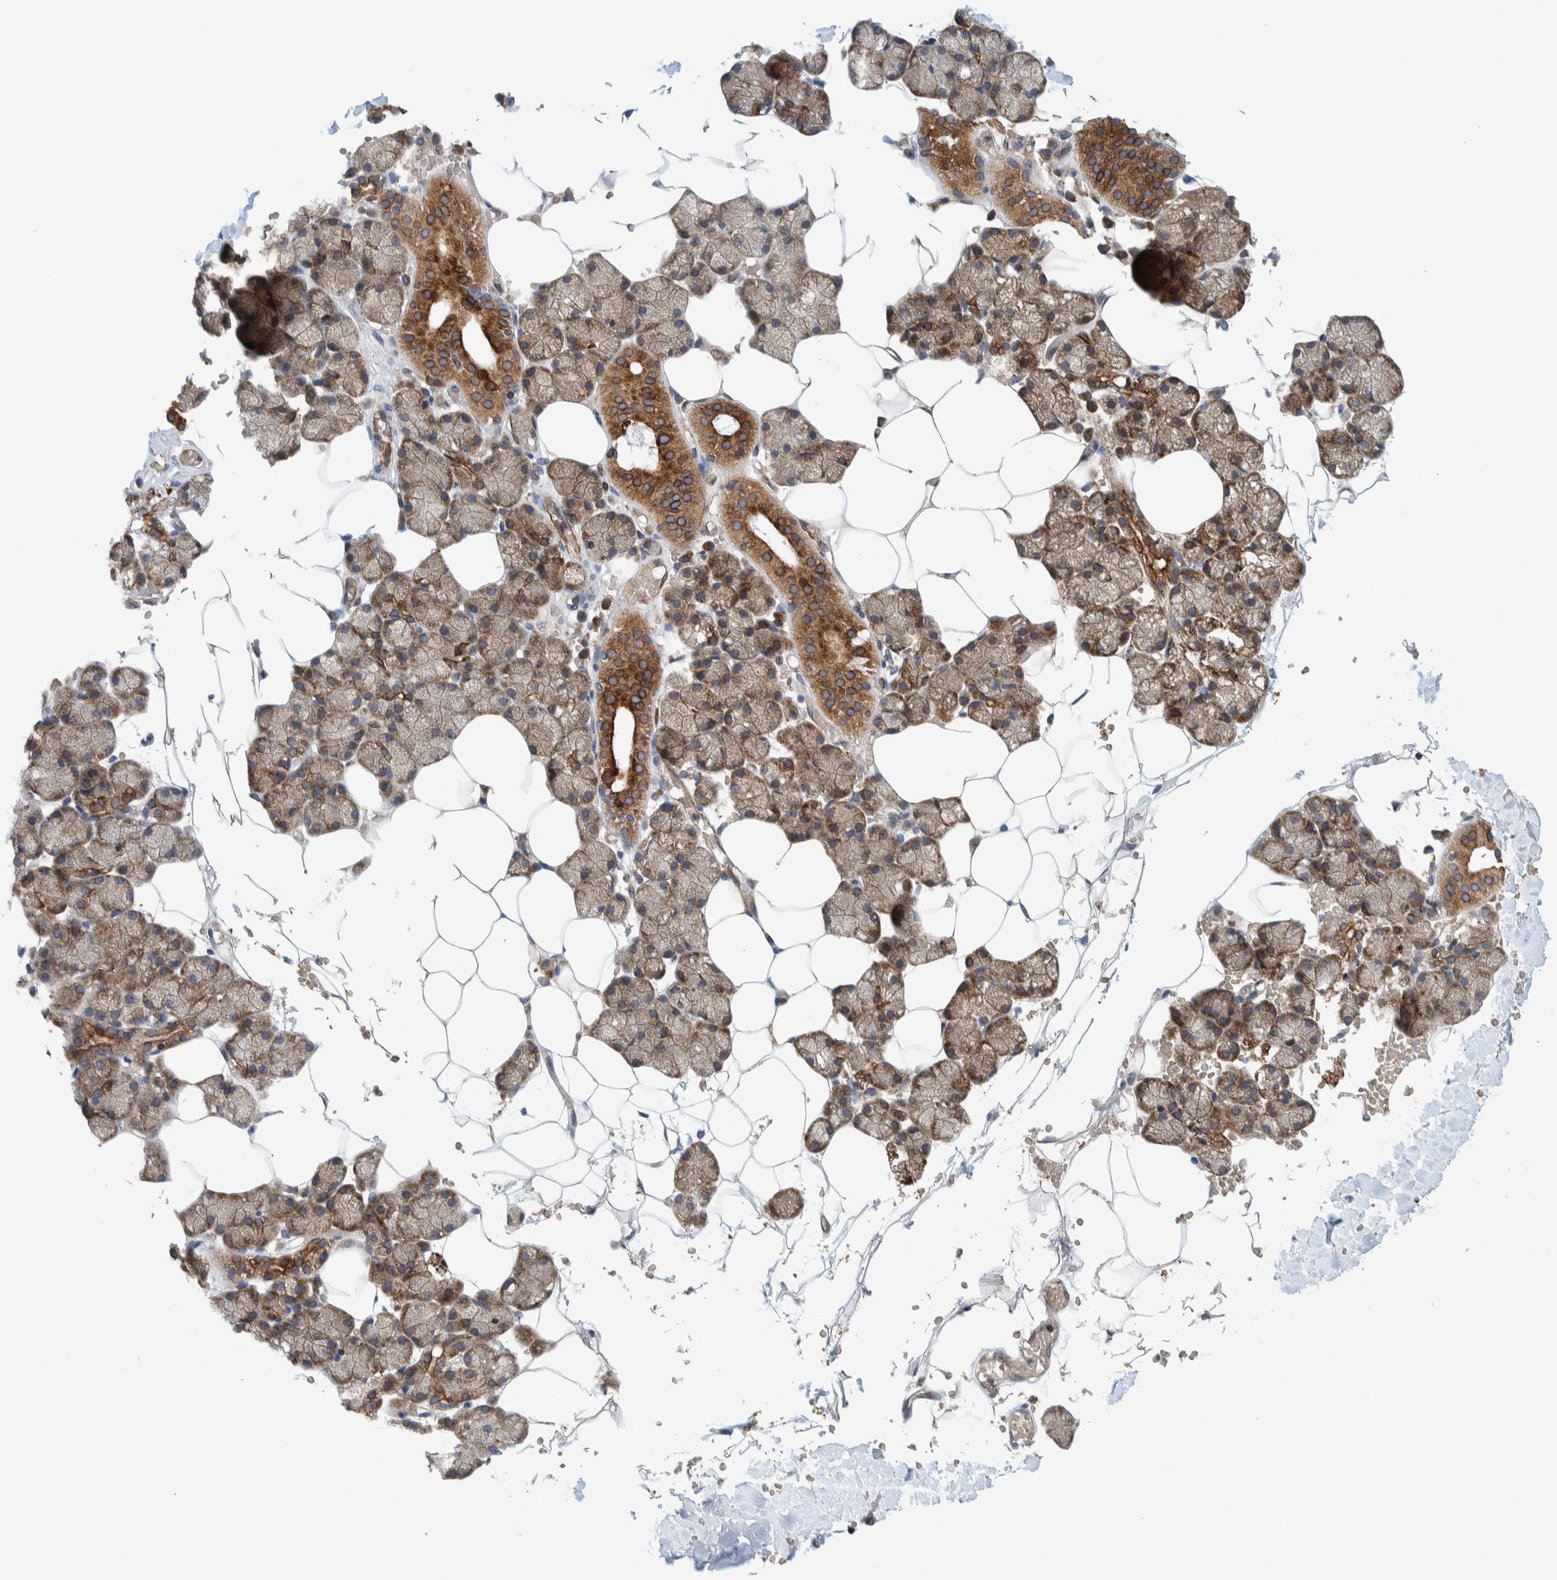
{"staining": {"intensity": "strong", "quantity": "25%-75%", "location": "cytoplasmic/membranous"}, "tissue": "salivary gland", "cell_type": "Glandular cells", "image_type": "normal", "snomed": [{"axis": "morphology", "description": "Normal tissue, NOS"}, {"axis": "topography", "description": "Salivary gland"}], "caption": "Protein staining of unremarkable salivary gland exhibits strong cytoplasmic/membranous positivity in approximately 25%-75% of glandular cells.", "gene": "THEM6", "patient": {"sex": "male", "age": 62}}